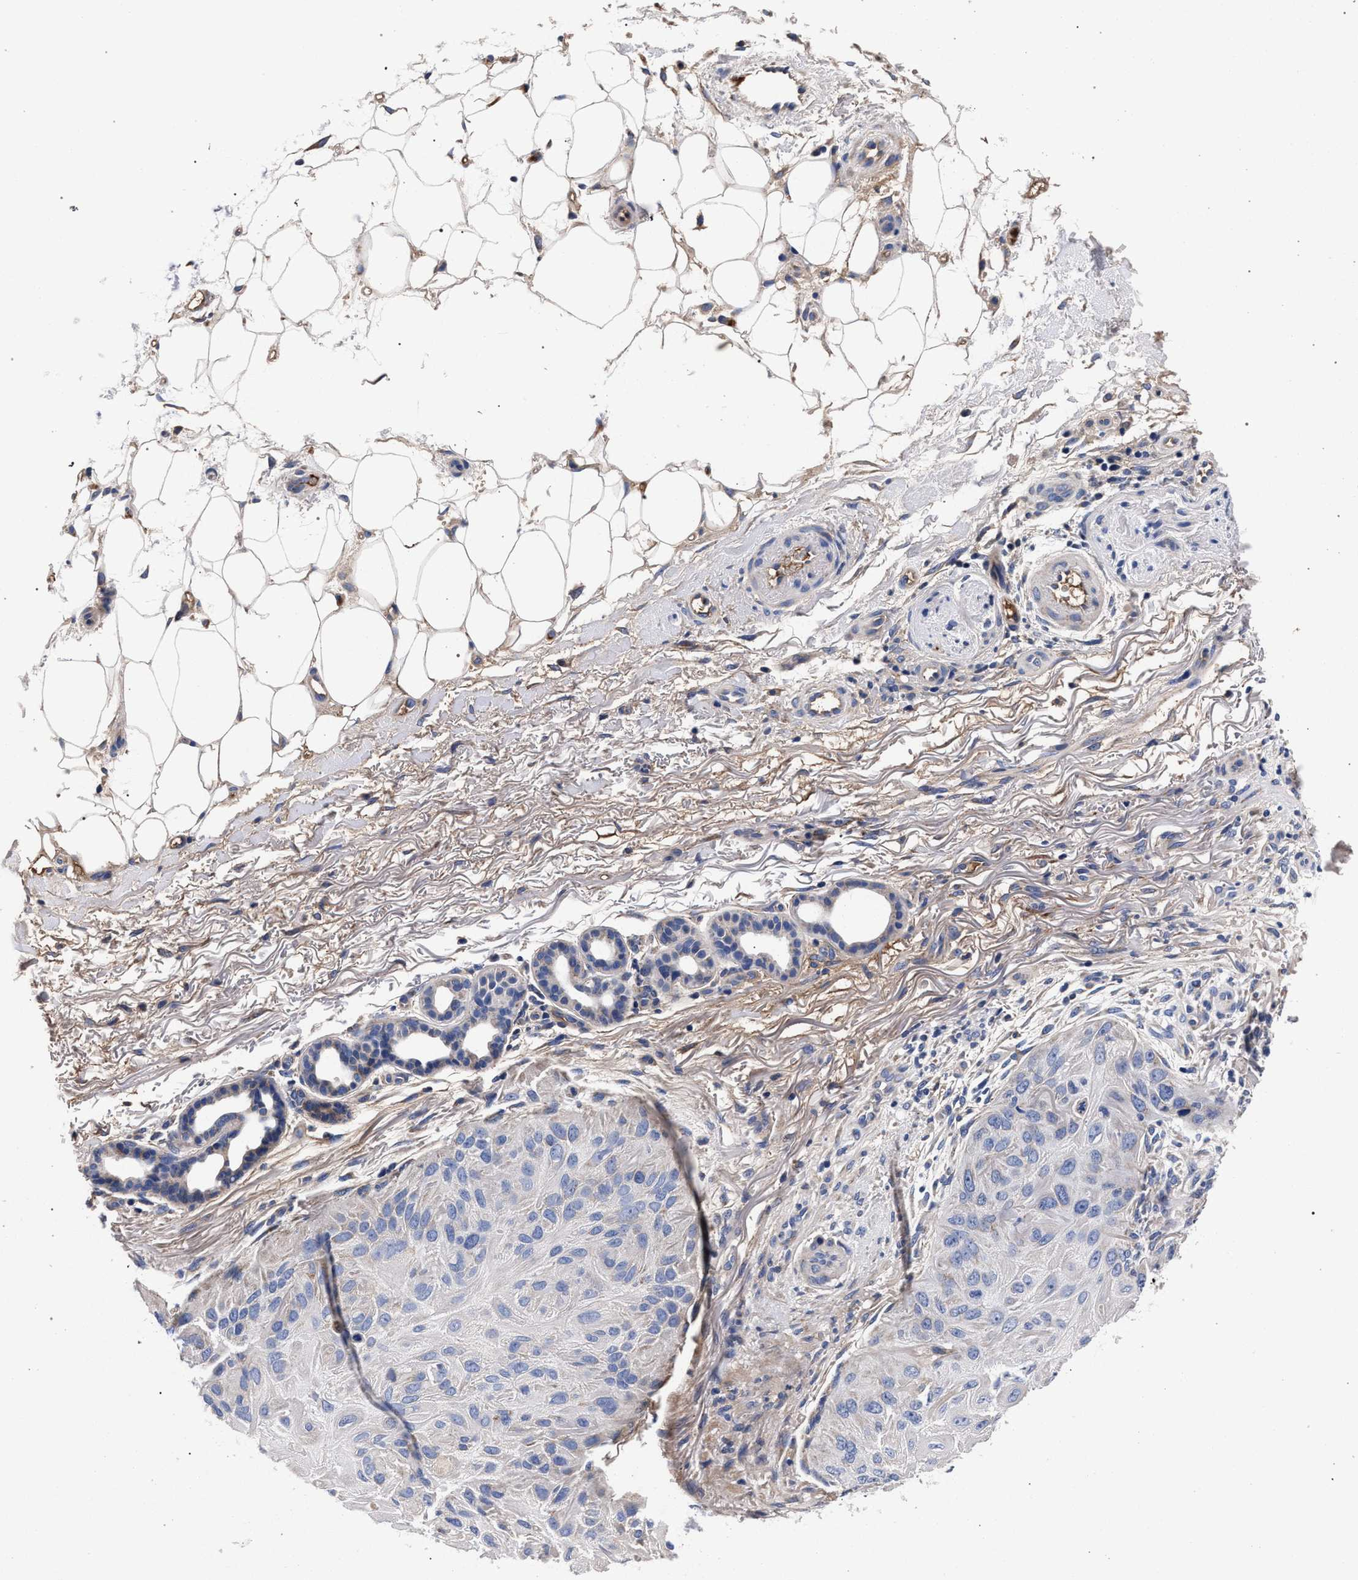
{"staining": {"intensity": "negative", "quantity": "none", "location": "none"}, "tissue": "skin cancer", "cell_type": "Tumor cells", "image_type": "cancer", "snomed": [{"axis": "morphology", "description": "Squamous cell carcinoma, NOS"}, {"axis": "topography", "description": "Skin"}], "caption": "High power microscopy photomicrograph of an immunohistochemistry (IHC) micrograph of squamous cell carcinoma (skin), revealing no significant expression in tumor cells.", "gene": "ACOX1", "patient": {"sex": "female", "age": 77}}